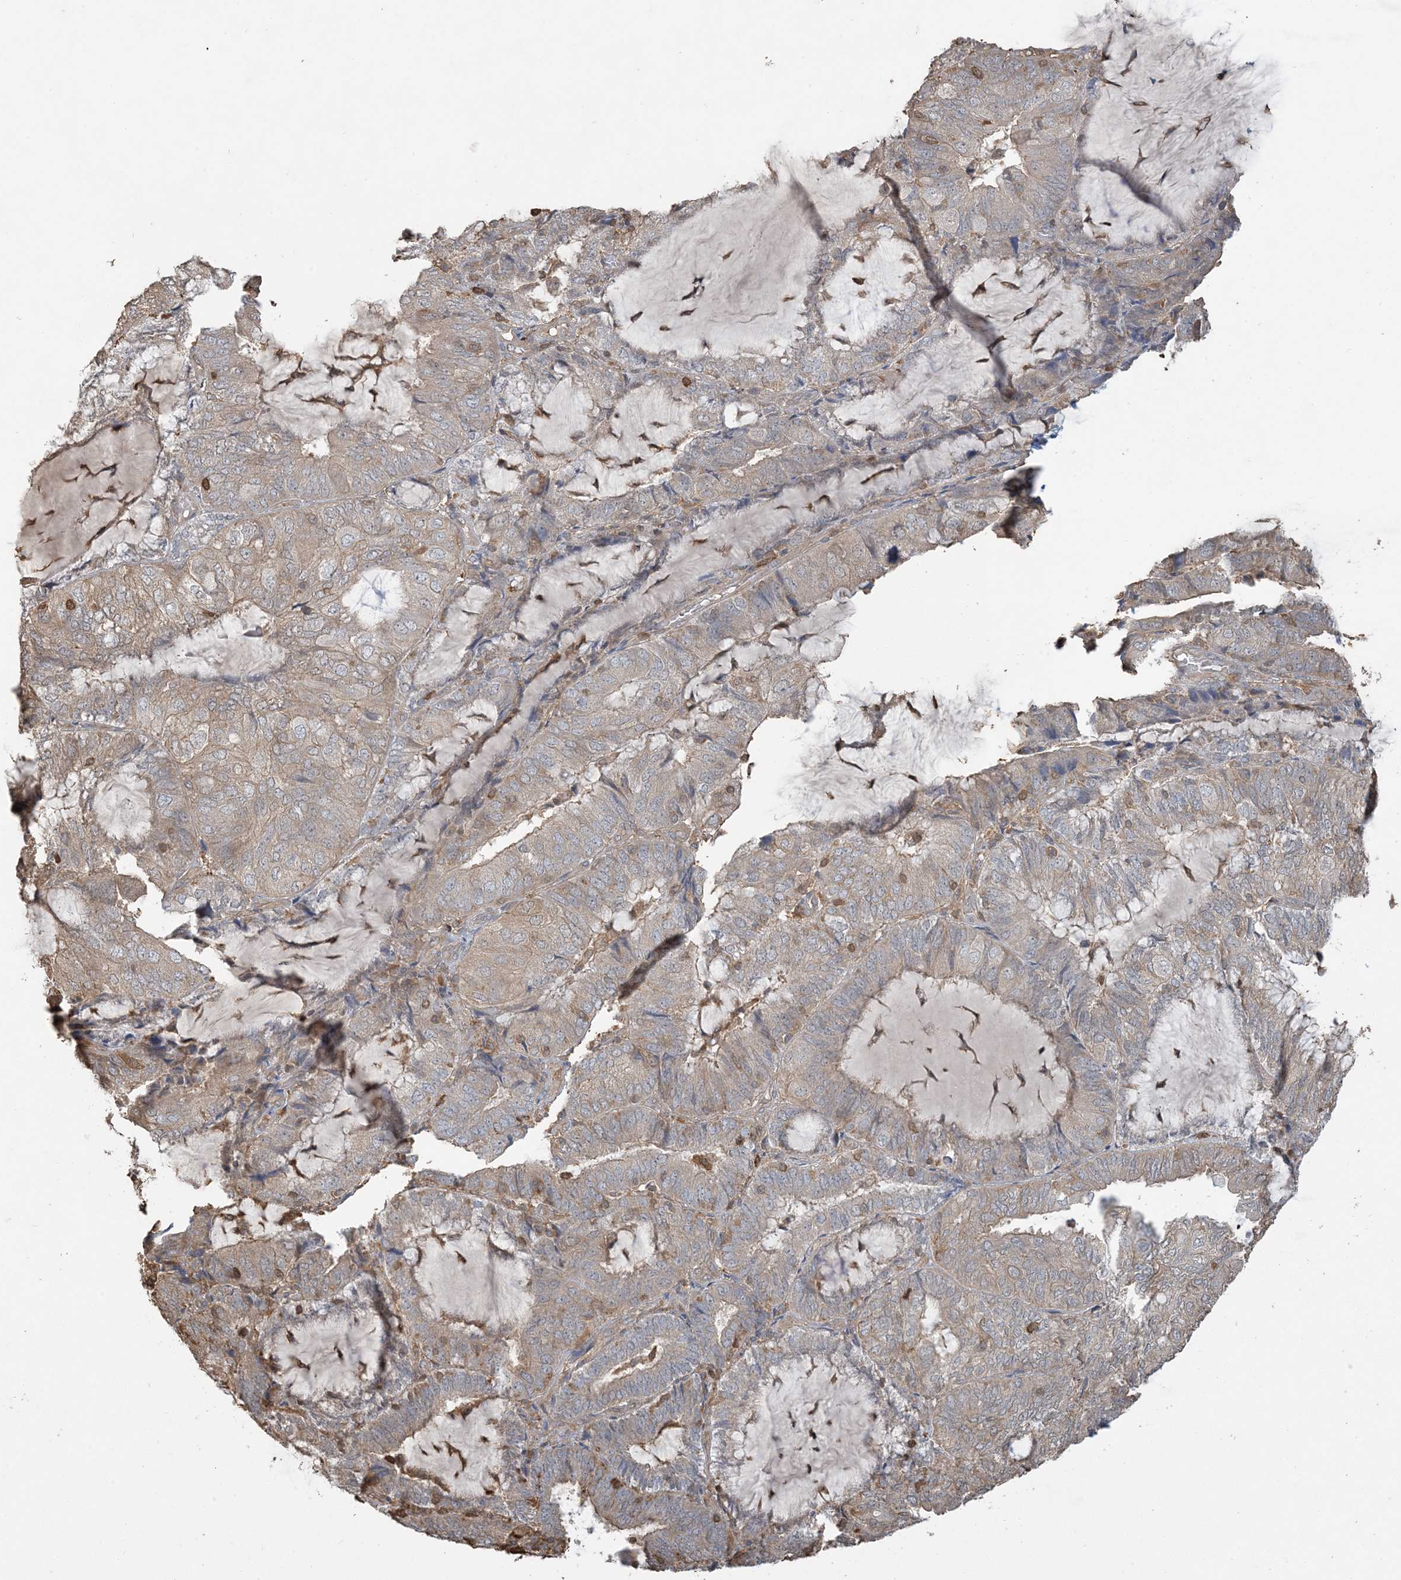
{"staining": {"intensity": "weak", "quantity": "<25%", "location": "cytoplasmic/membranous"}, "tissue": "endometrial cancer", "cell_type": "Tumor cells", "image_type": "cancer", "snomed": [{"axis": "morphology", "description": "Adenocarcinoma, NOS"}, {"axis": "topography", "description": "Endometrium"}], "caption": "IHC of endometrial cancer demonstrates no expression in tumor cells.", "gene": "TMSB4X", "patient": {"sex": "female", "age": 81}}